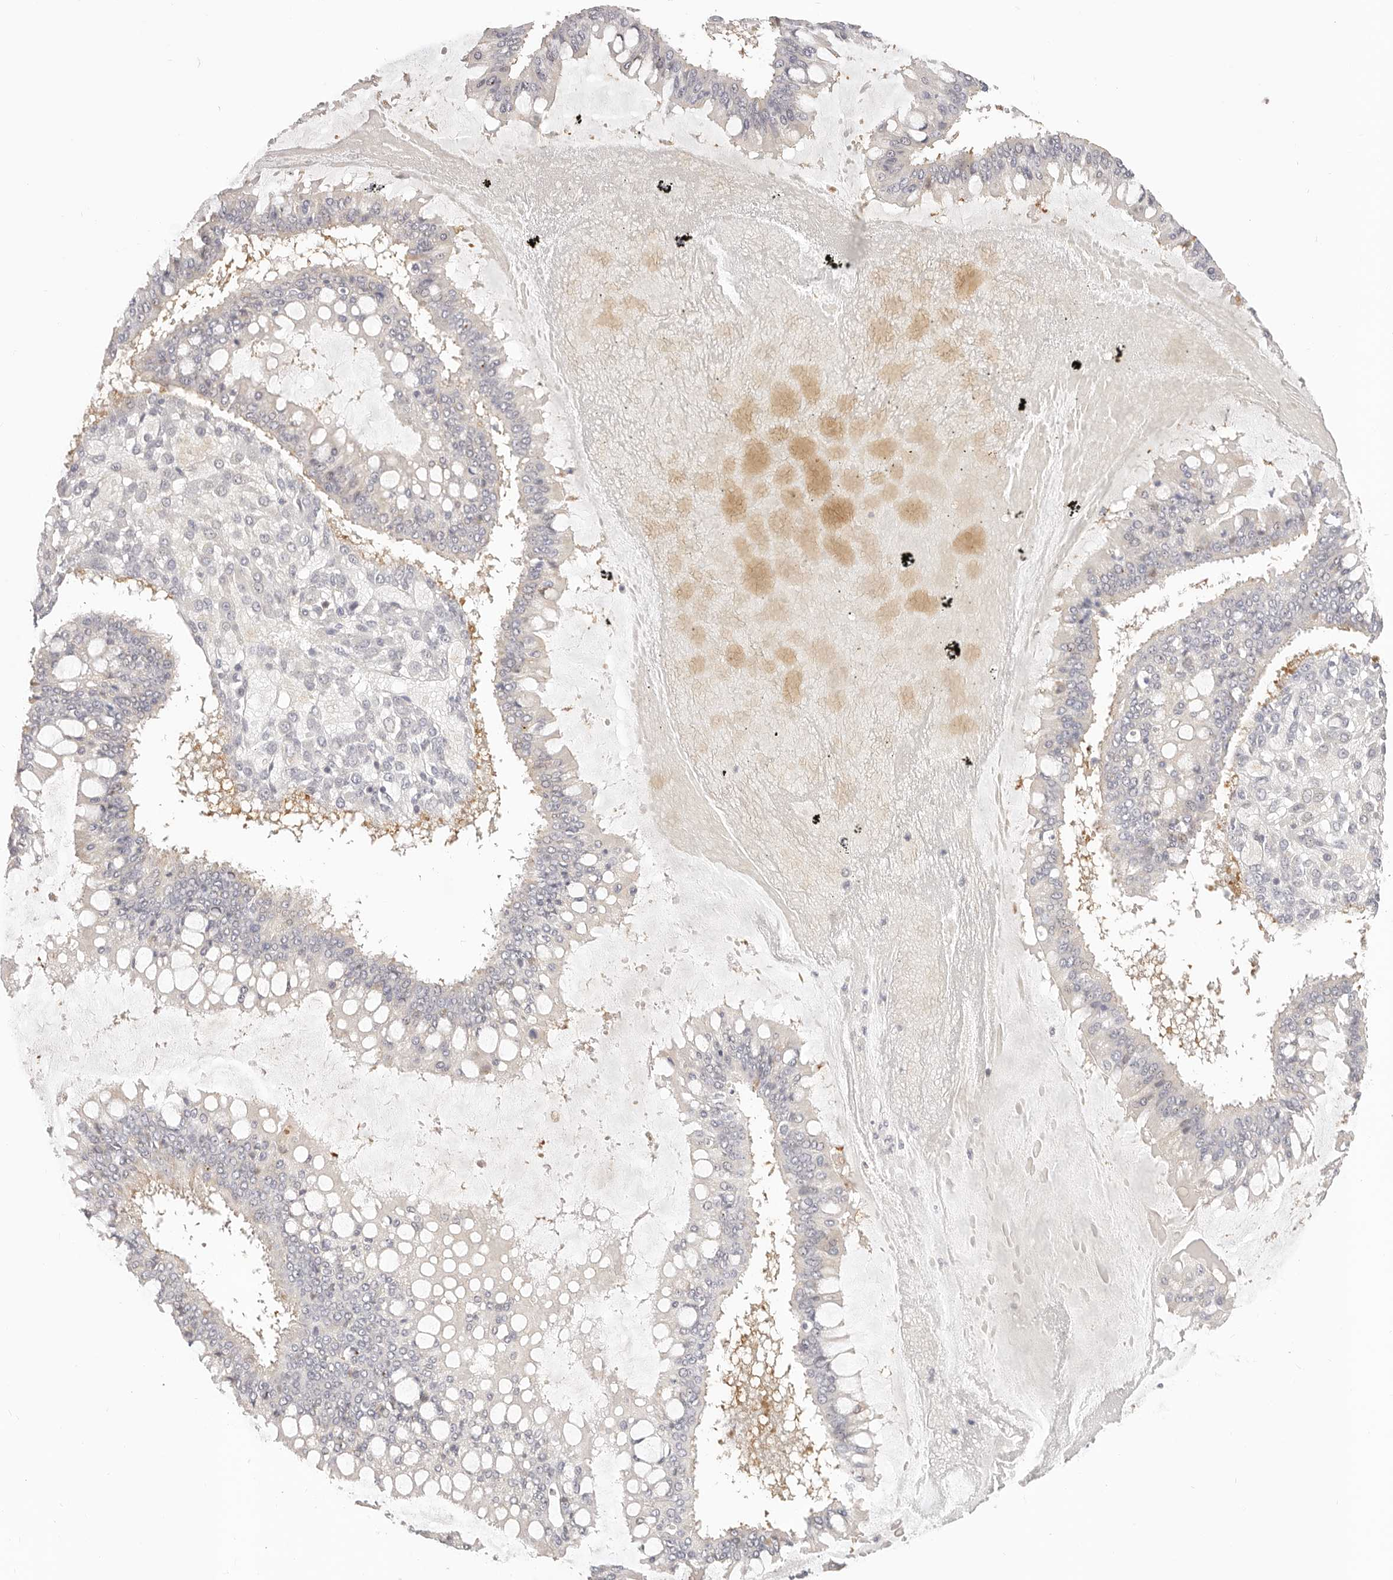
{"staining": {"intensity": "negative", "quantity": "none", "location": "none"}, "tissue": "ovarian cancer", "cell_type": "Tumor cells", "image_type": "cancer", "snomed": [{"axis": "morphology", "description": "Cystadenocarcinoma, mucinous, NOS"}, {"axis": "topography", "description": "Ovary"}], "caption": "Immunohistochemistry (IHC) of human ovarian mucinous cystadenocarcinoma reveals no expression in tumor cells. Brightfield microscopy of immunohistochemistry stained with DAB (3,3'-diaminobenzidine) (brown) and hematoxylin (blue), captured at high magnification.", "gene": "DTNBP1", "patient": {"sex": "female", "age": 73}}